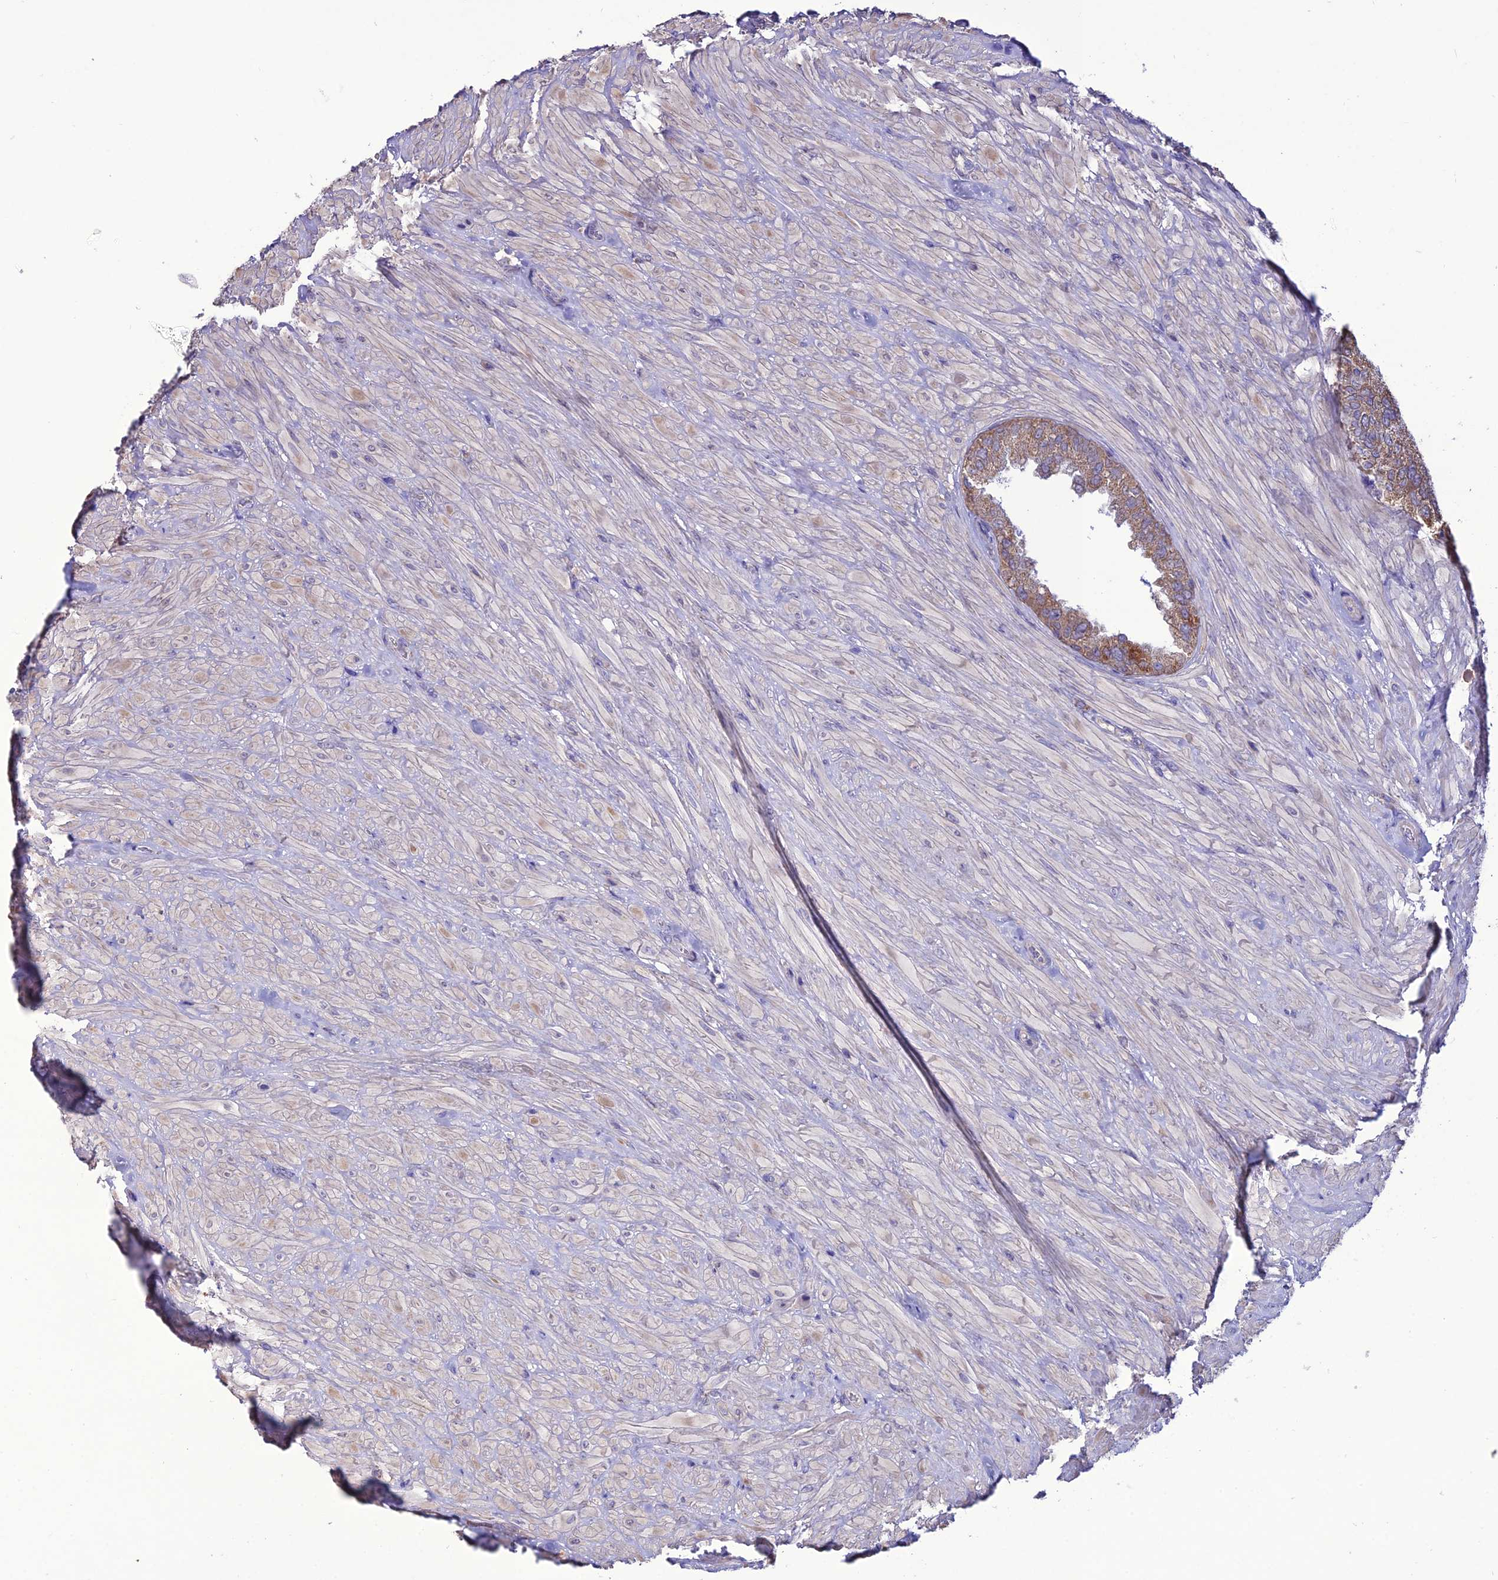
{"staining": {"intensity": "moderate", "quantity": "<25%", "location": "cytoplasmic/membranous"}, "tissue": "seminal vesicle", "cell_type": "Glandular cells", "image_type": "normal", "snomed": [{"axis": "morphology", "description": "Normal tissue, NOS"}, {"axis": "topography", "description": "Seminal veicle"}, {"axis": "topography", "description": "Peripheral nerve tissue"}], "caption": "Immunohistochemical staining of normal seminal vesicle displays low levels of moderate cytoplasmic/membranous expression in about <25% of glandular cells.", "gene": "HOGA1", "patient": {"sex": "male", "age": 63}}